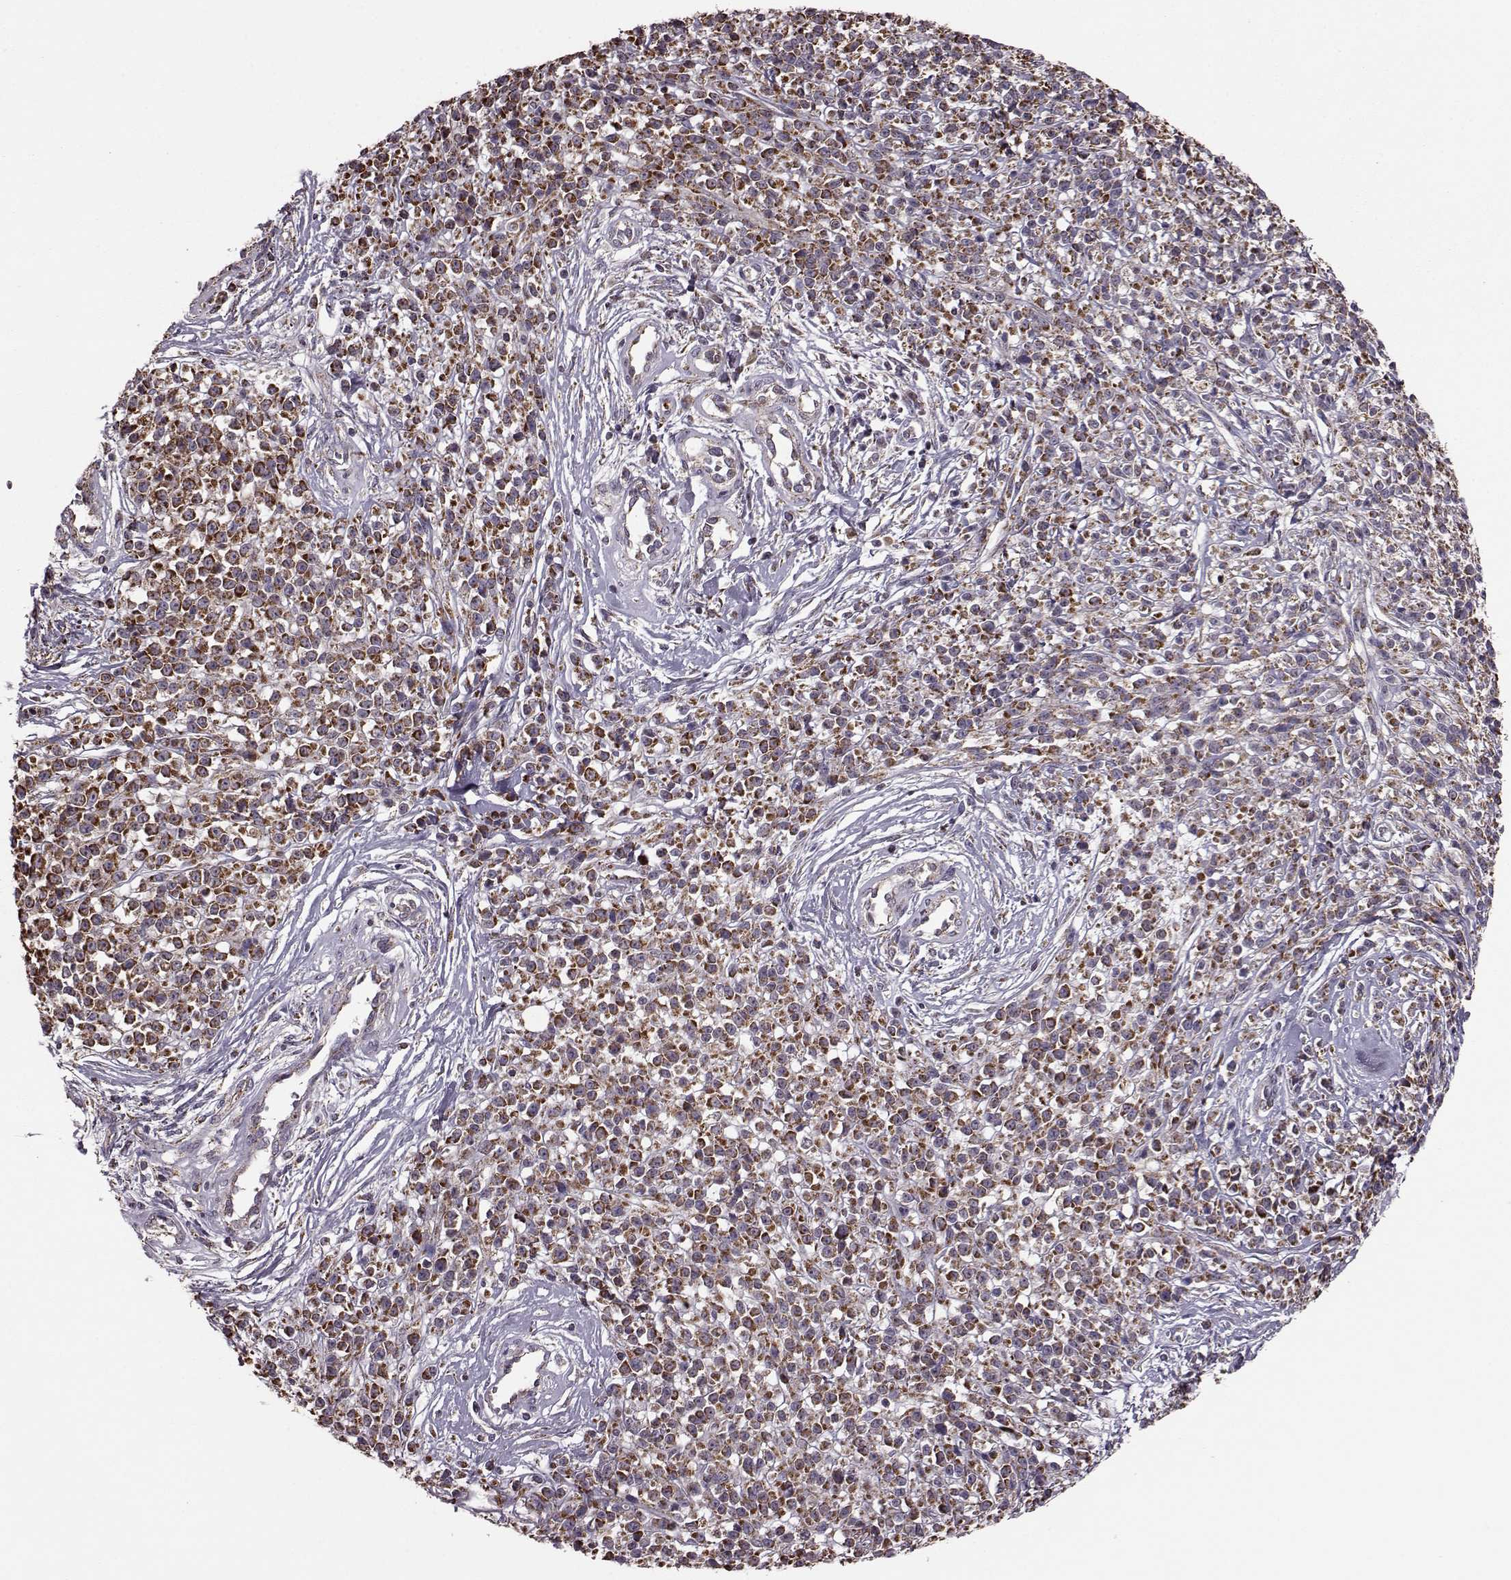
{"staining": {"intensity": "strong", "quantity": ">75%", "location": "cytoplasmic/membranous"}, "tissue": "melanoma", "cell_type": "Tumor cells", "image_type": "cancer", "snomed": [{"axis": "morphology", "description": "Malignant melanoma, NOS"}, {"axis": "topography", "description": "Skin"}, {"axis": "topography", "description": "Skin of trunk"}], "caption": "Brown immunohistochemical staining in human malignant melanoma displays strong cytoplasmic/membranous staining in about >75% of tumor cells.", "gene": "PUDP", "patient": {"sex": "male", "age": 74}}